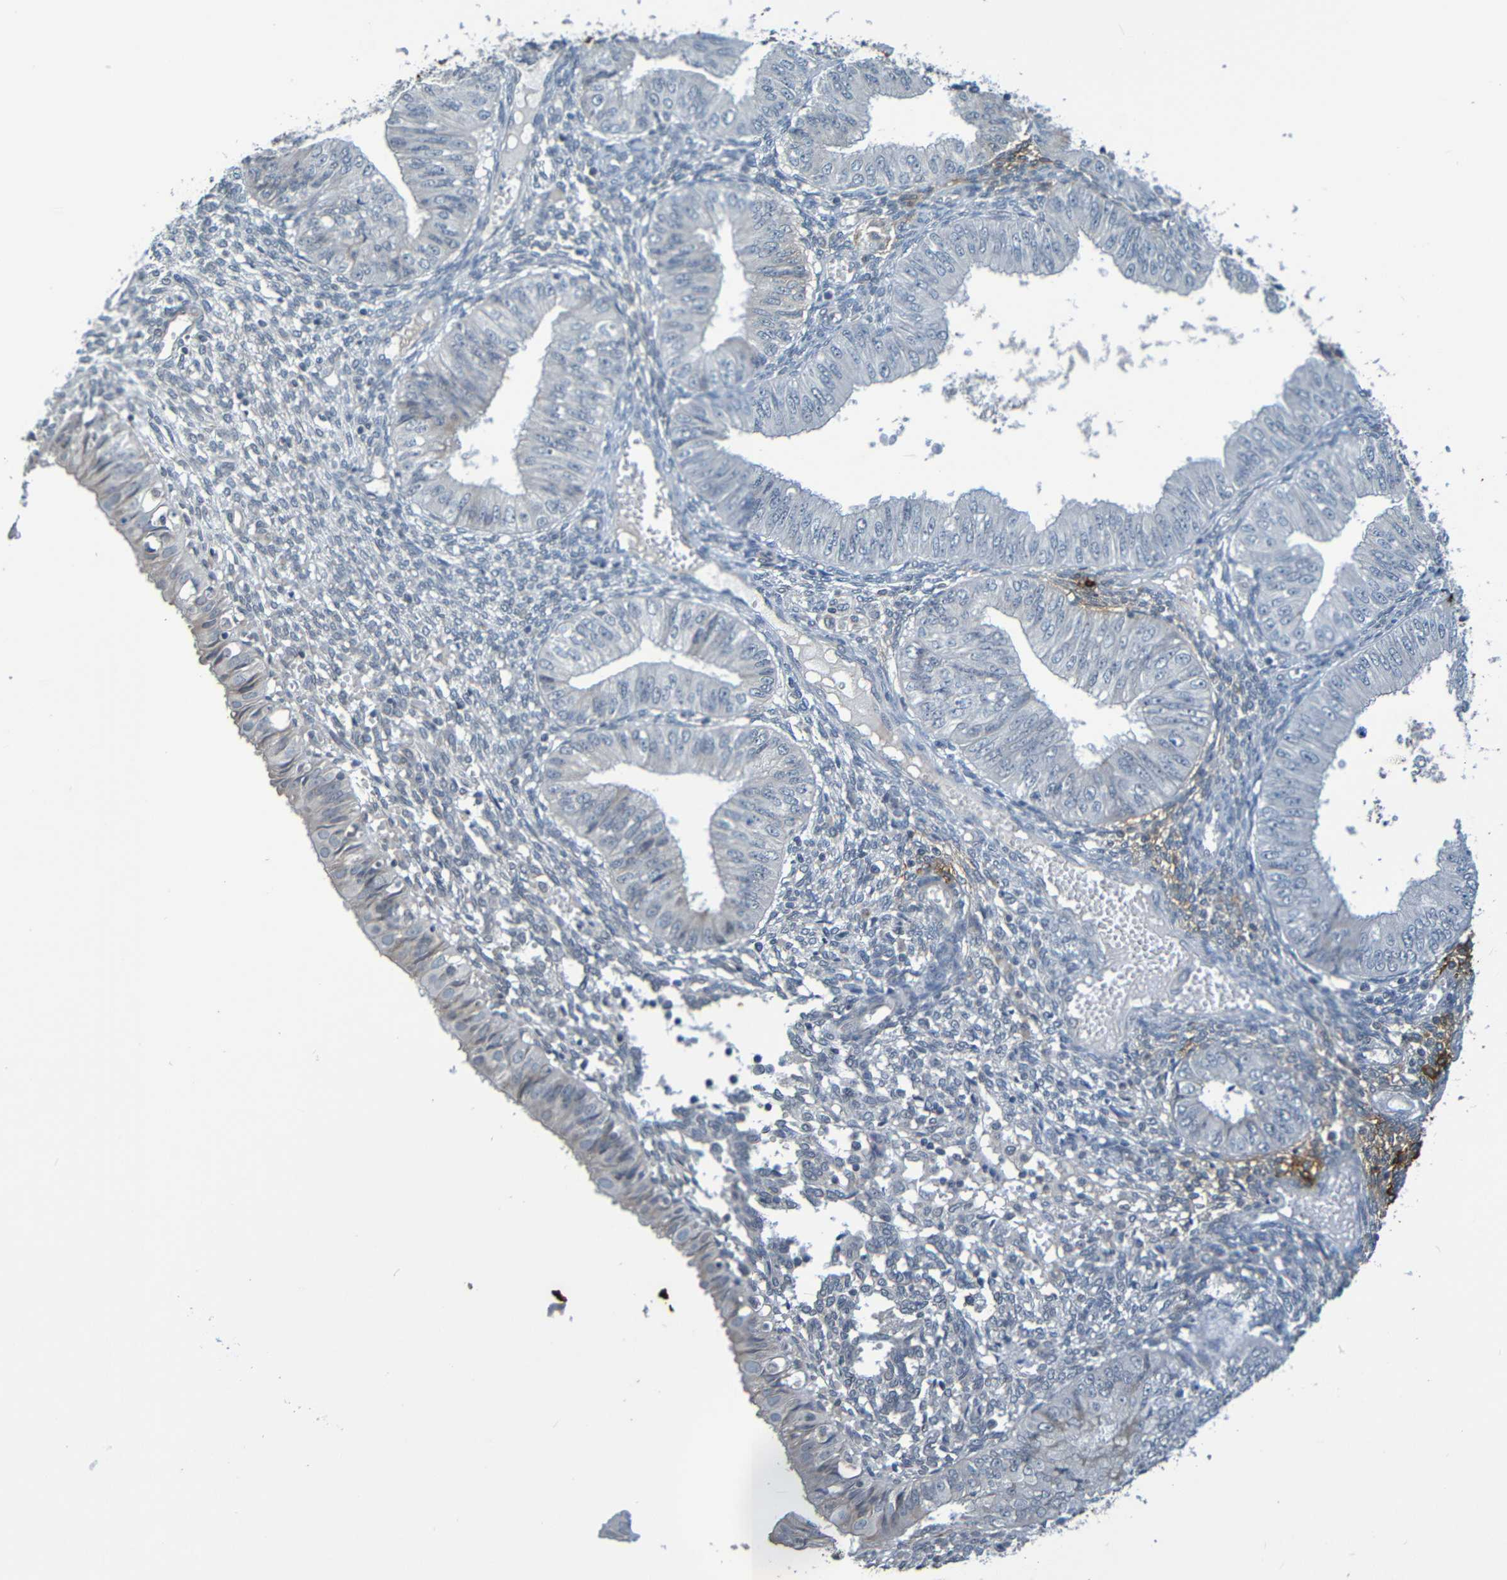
{"staining": {"intensity": "negative", "quantity": "none", "location": "none"}, "tissue": "endometrial cancer", "cell_type": "Tumor cells", "image_type": "cancer", "snomed": [{"axis": "morphology", "description": "Normal tissue, NOS"}, {"axis": "morphology", "description": "Adenocarcinoma, NOS"}, {"axis": "topography", "description": "Endometrium"}], "caption": "Immunohistochemistry micrograph of neoplastic tissue: endometrial adenocarcinoma stained with DAB exhibits no significant protein positivity in tumor cells. (DAB immunohistochemistry (IHC), high magnification).", "gene": "C3AR1", "patient": {"sex": "female", "age": 53}}